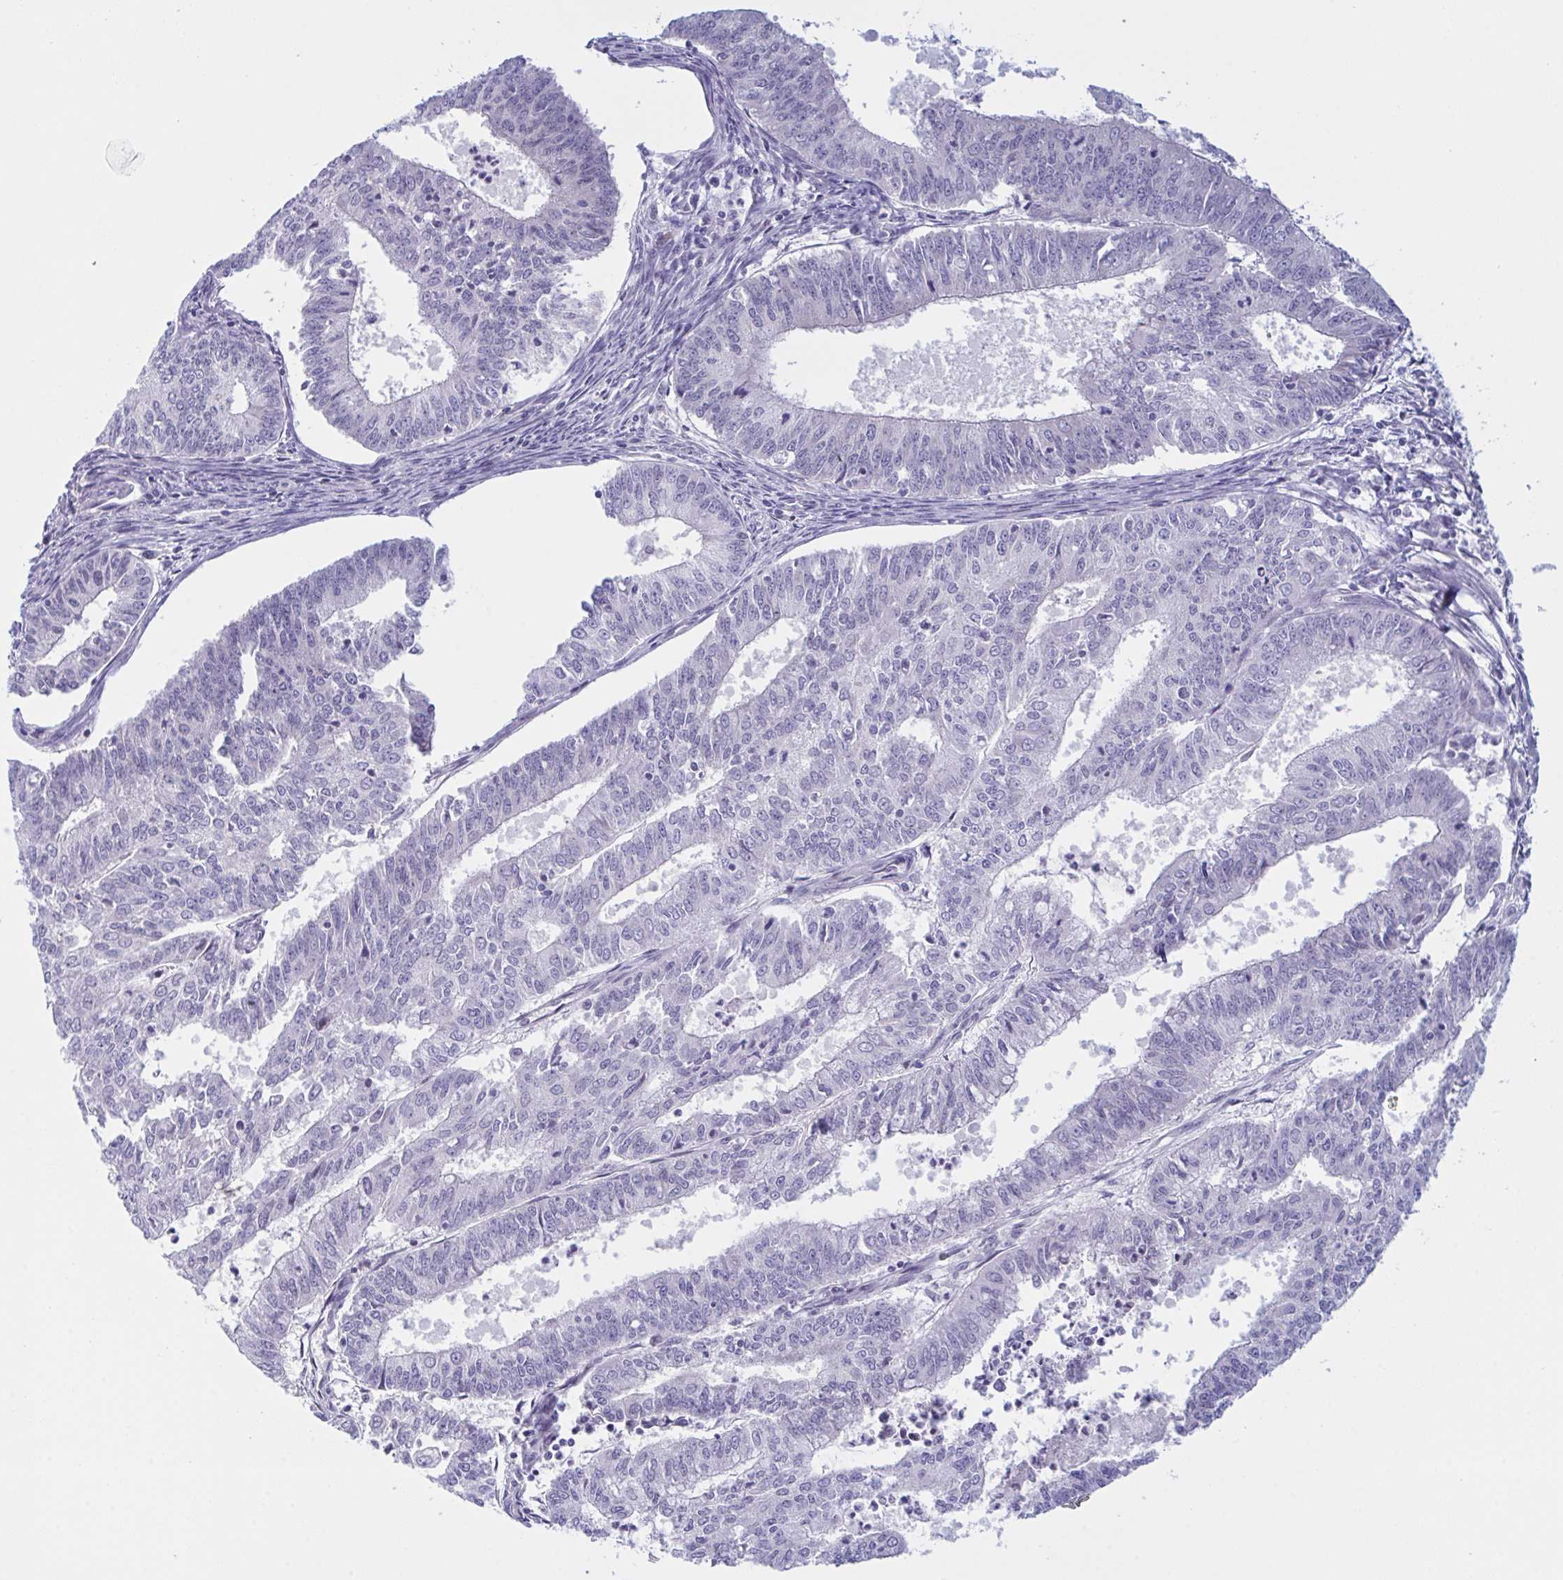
{"staining": {"intensity": "negative", "quantity": "none", "location": "none"}, "tissue": "endometrial cancer", "cell_type": "Tumor cells", "image_type": "cancer", "snomed": [{"axis": "morphology", "description": "Adenocarcinoma, NOS"}, {"axis": "topography", "description": "Endometrium"}], "caption": "IHC histopathology image of neoplastic tissue: adenocarcinoma (endometrial) stained with DAB (3,3'-diaminobenzidine) shows no significant protein expression in tumor cells.", "gene": "NAA30", "patient": {"sex": "female", "age": 61}}